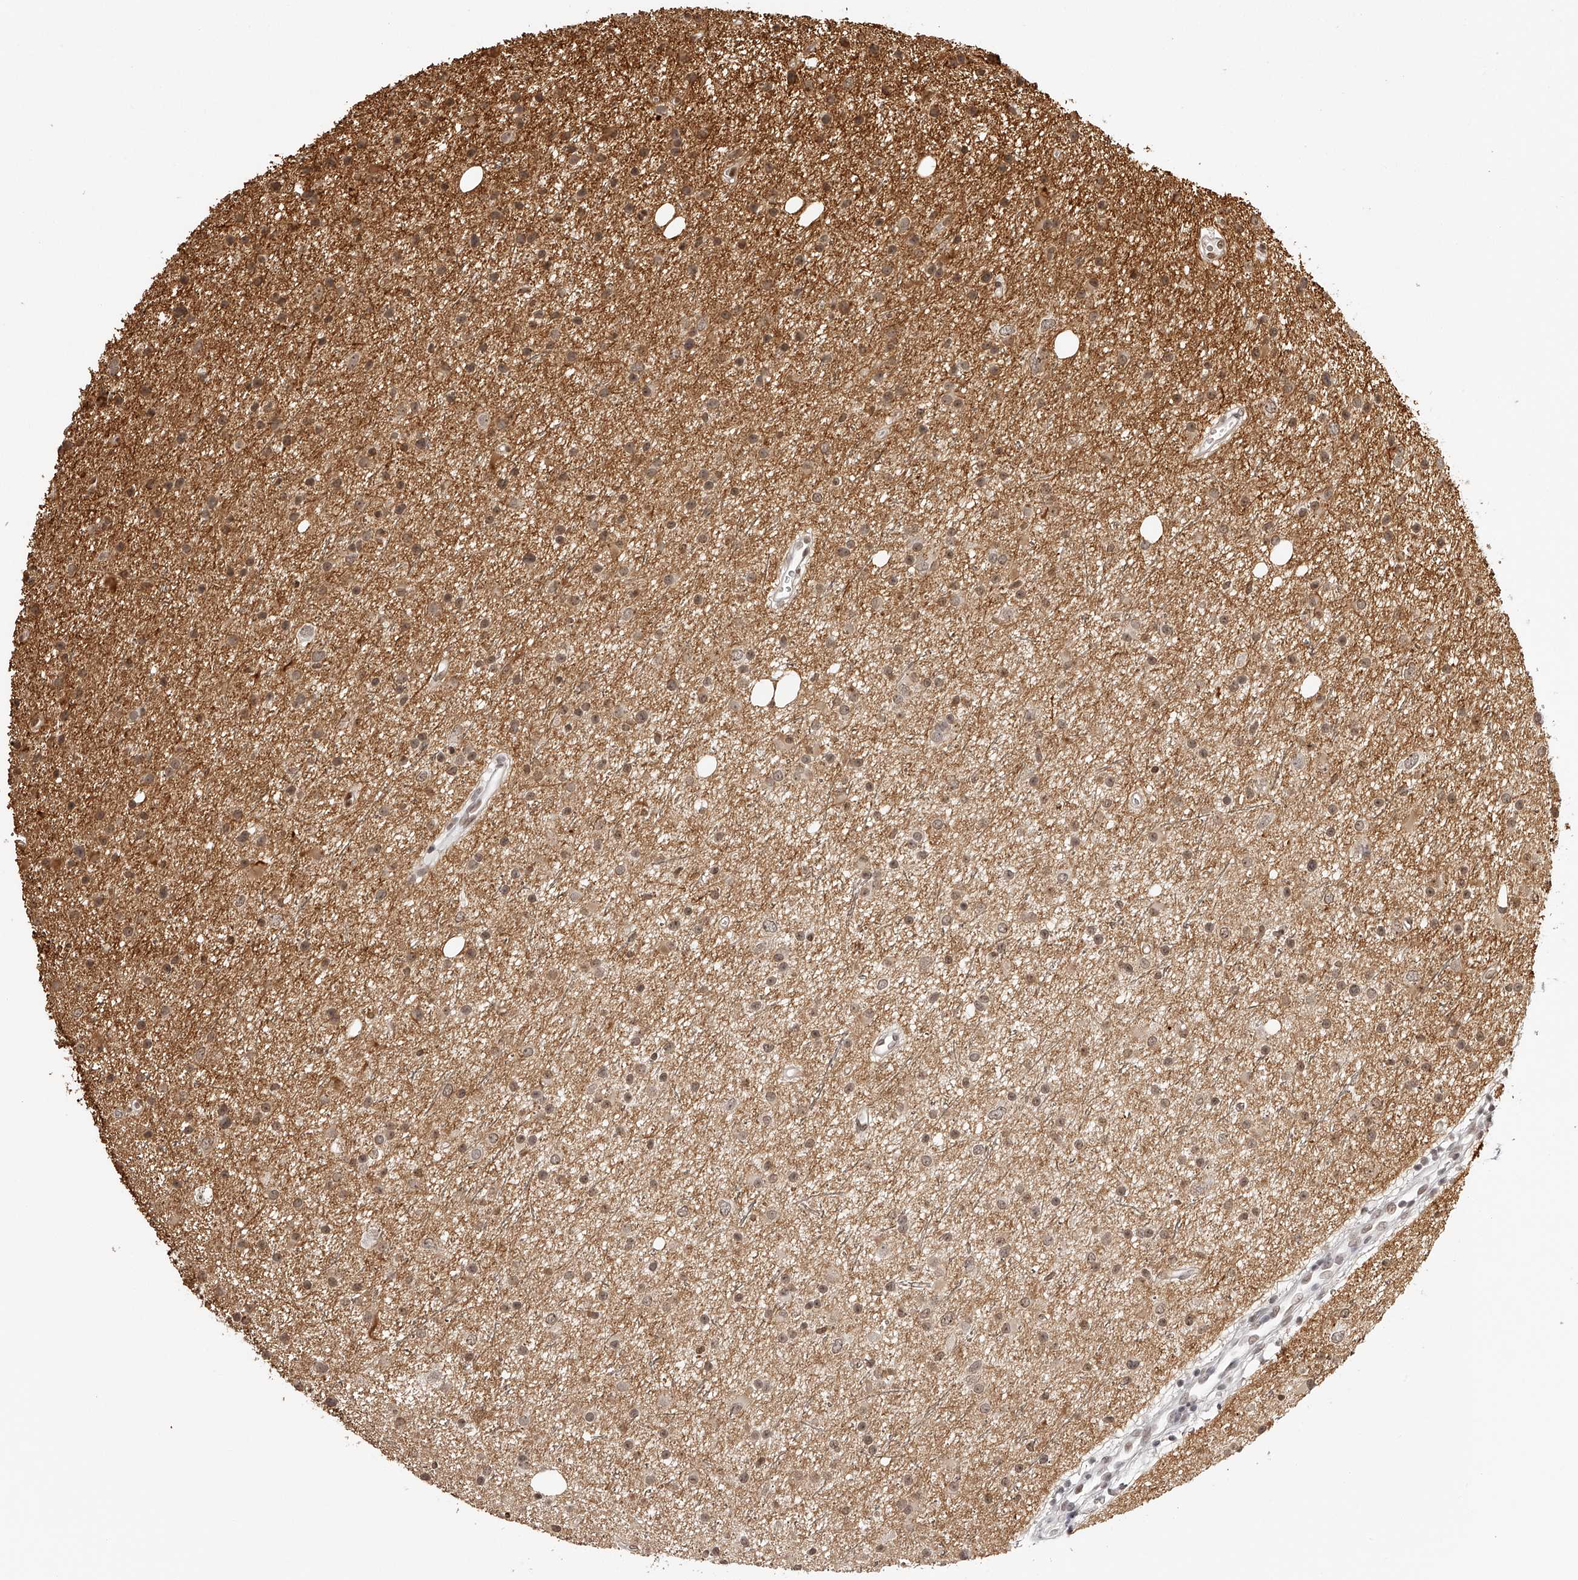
{"staining": {"intensity": "moderate", "quantity": ">75%", "location": "nuclear"}, "tissue": "glioma", "cell_type": "Tumor cells", "image_type": "cancer", "snomed": [{"axis": "morphology", "description": "Glioma, malignant, Low grade"}, {"axis": "topography", "description": "Cerebral cortex"}], "caption": "Immunohistochemistry staining of glioma, which demonstrates medium levels of moderate nuclear expression in about >75% of tumor cells indicating moderate nuclear protein expression. The staining was performed using DAB (3,3'-diaminobenzidine) (brown) for protein detection and nuclei were counterstained in hematoxylin (blue).", "gene": "ZNF503", "patient": {"sex": "female", "age": 39}}